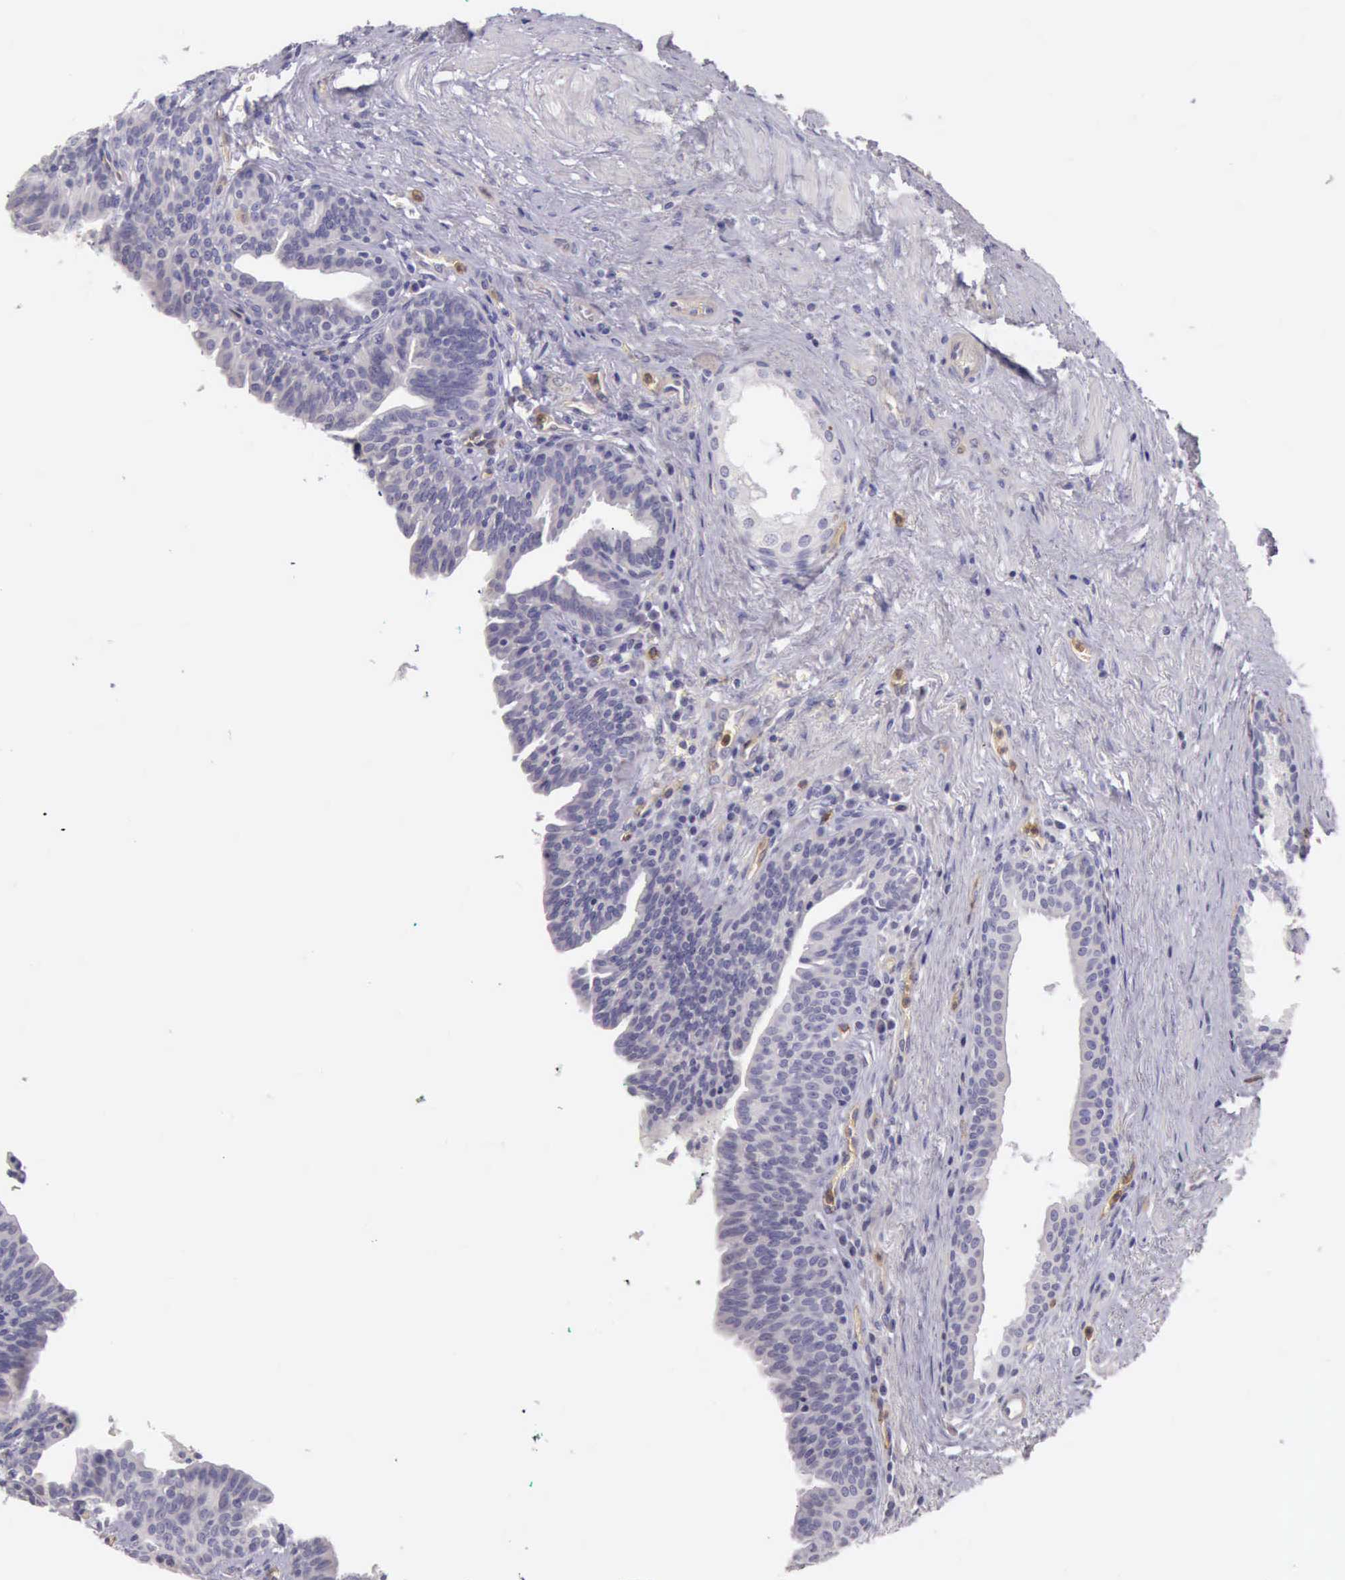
{"staining": {"intensity": "negative", "quantity": "none", "location": "none"}, "tissue": "prostate", "cell_type": "Glandular cells", "image_type": "normal", "snomed": [{"axis": "morphology", "description": "Normal tissue, NOS"}, {"axis": "topography", "description": "Prostate"}], "caption": "Immunohistochemistry (IHC) photomicrograph of unremarkable prostate: human prostate stained with DAB reveals no significant protein expression in glandular cells.", "gene": "TCEANC", "patient": {"sex": "male", "age": 65}}